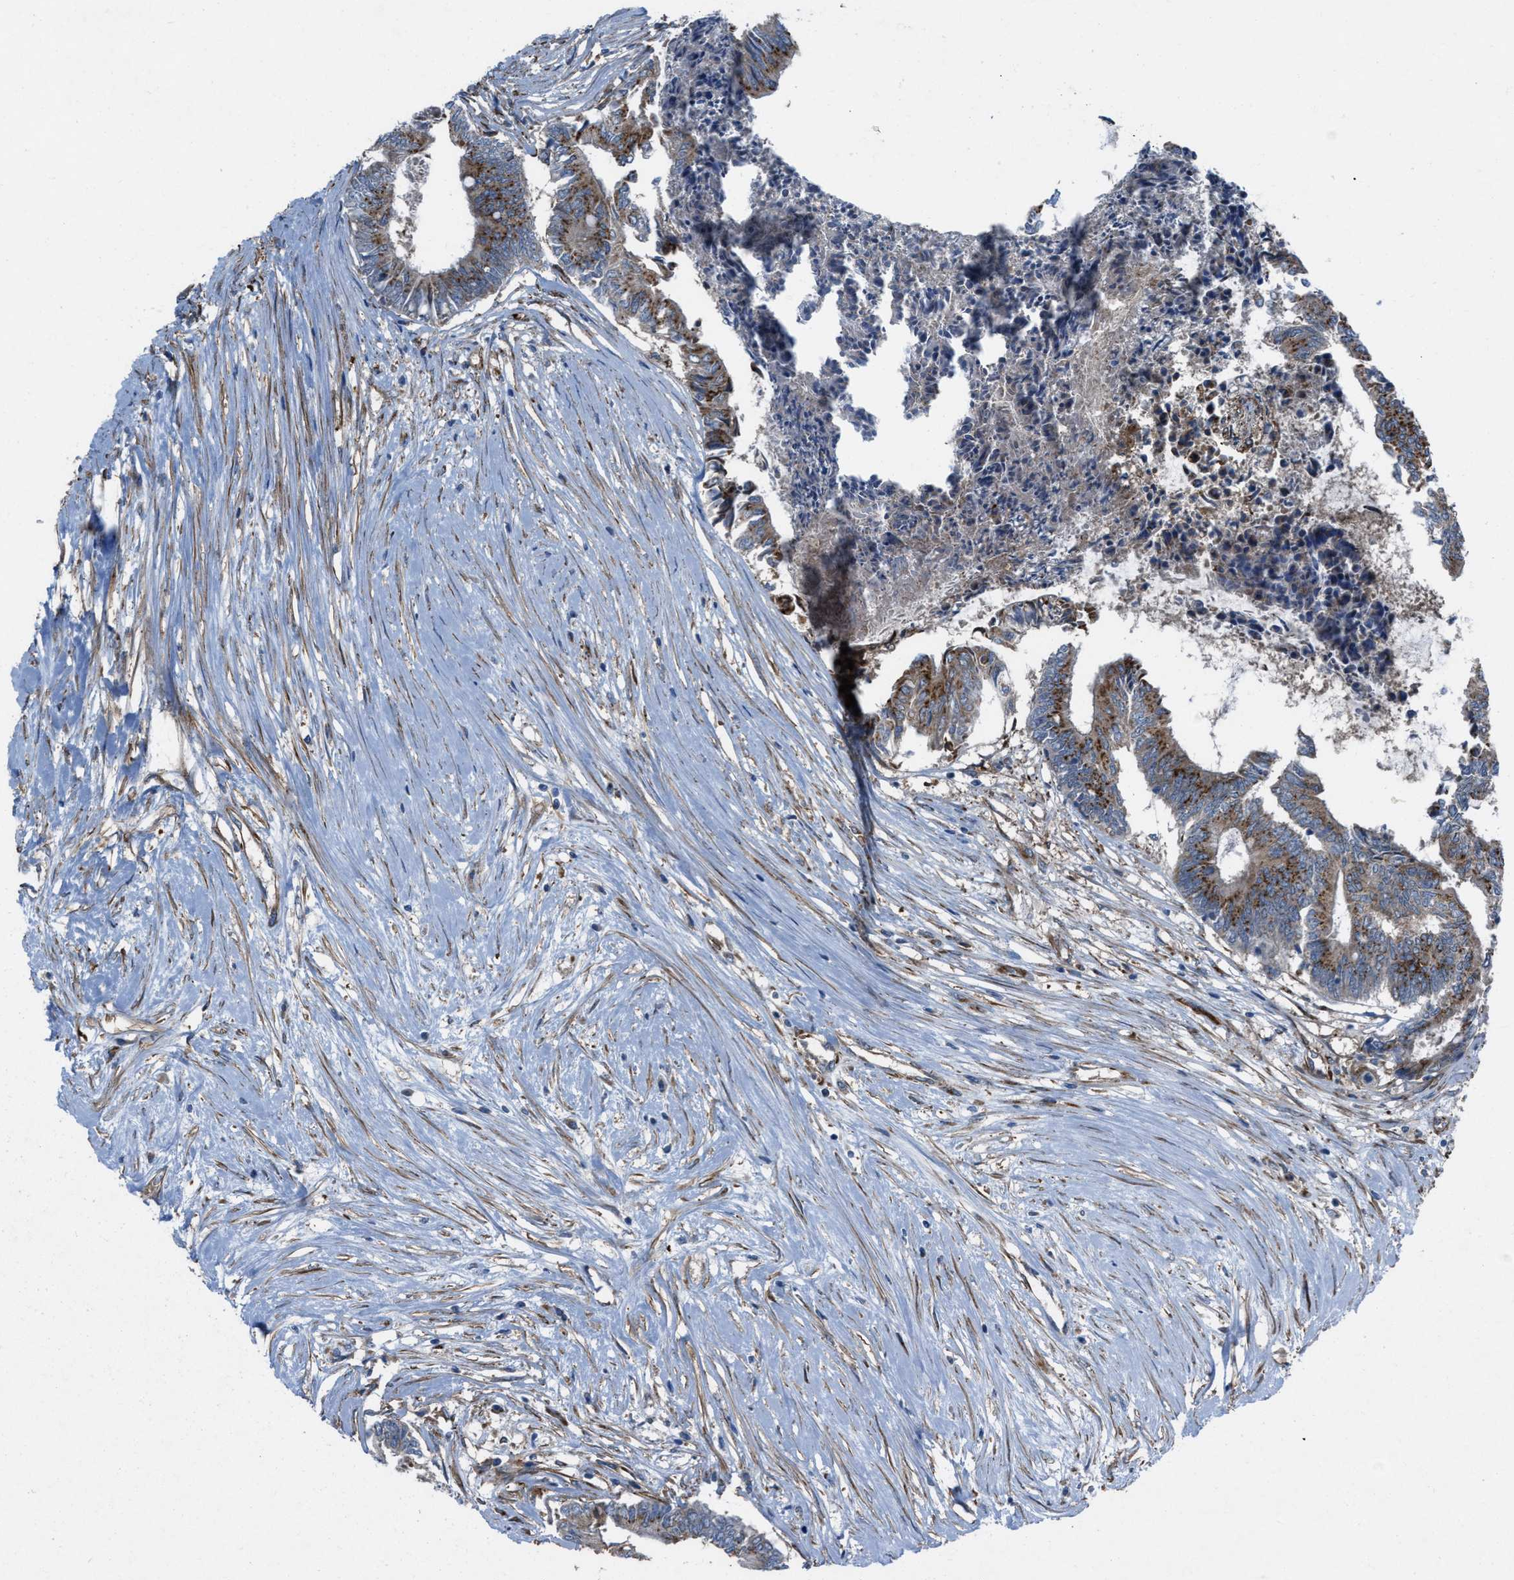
{"staining": {"intensity": "moderate", "quantity": "25%-75%", "location": "cytoplasmic/membranous"}, "tissue": "colorectal cancer", "cell_type": "Tumor cells", "image_type": "cancer", "snomed": [{"axis": "morphology", "description": "Adenocarcinoma, NOS"}, {"axis": "topography", "description": "Rectum"}], "caption": "The immunohistochemical stain shows moderate cytoplasmic/membranous positivity in tumor cells of colorectal adenocarcinoma tissue.", "gene": "SLC6A9", "patient": {"sex": "male", "age": 63}}